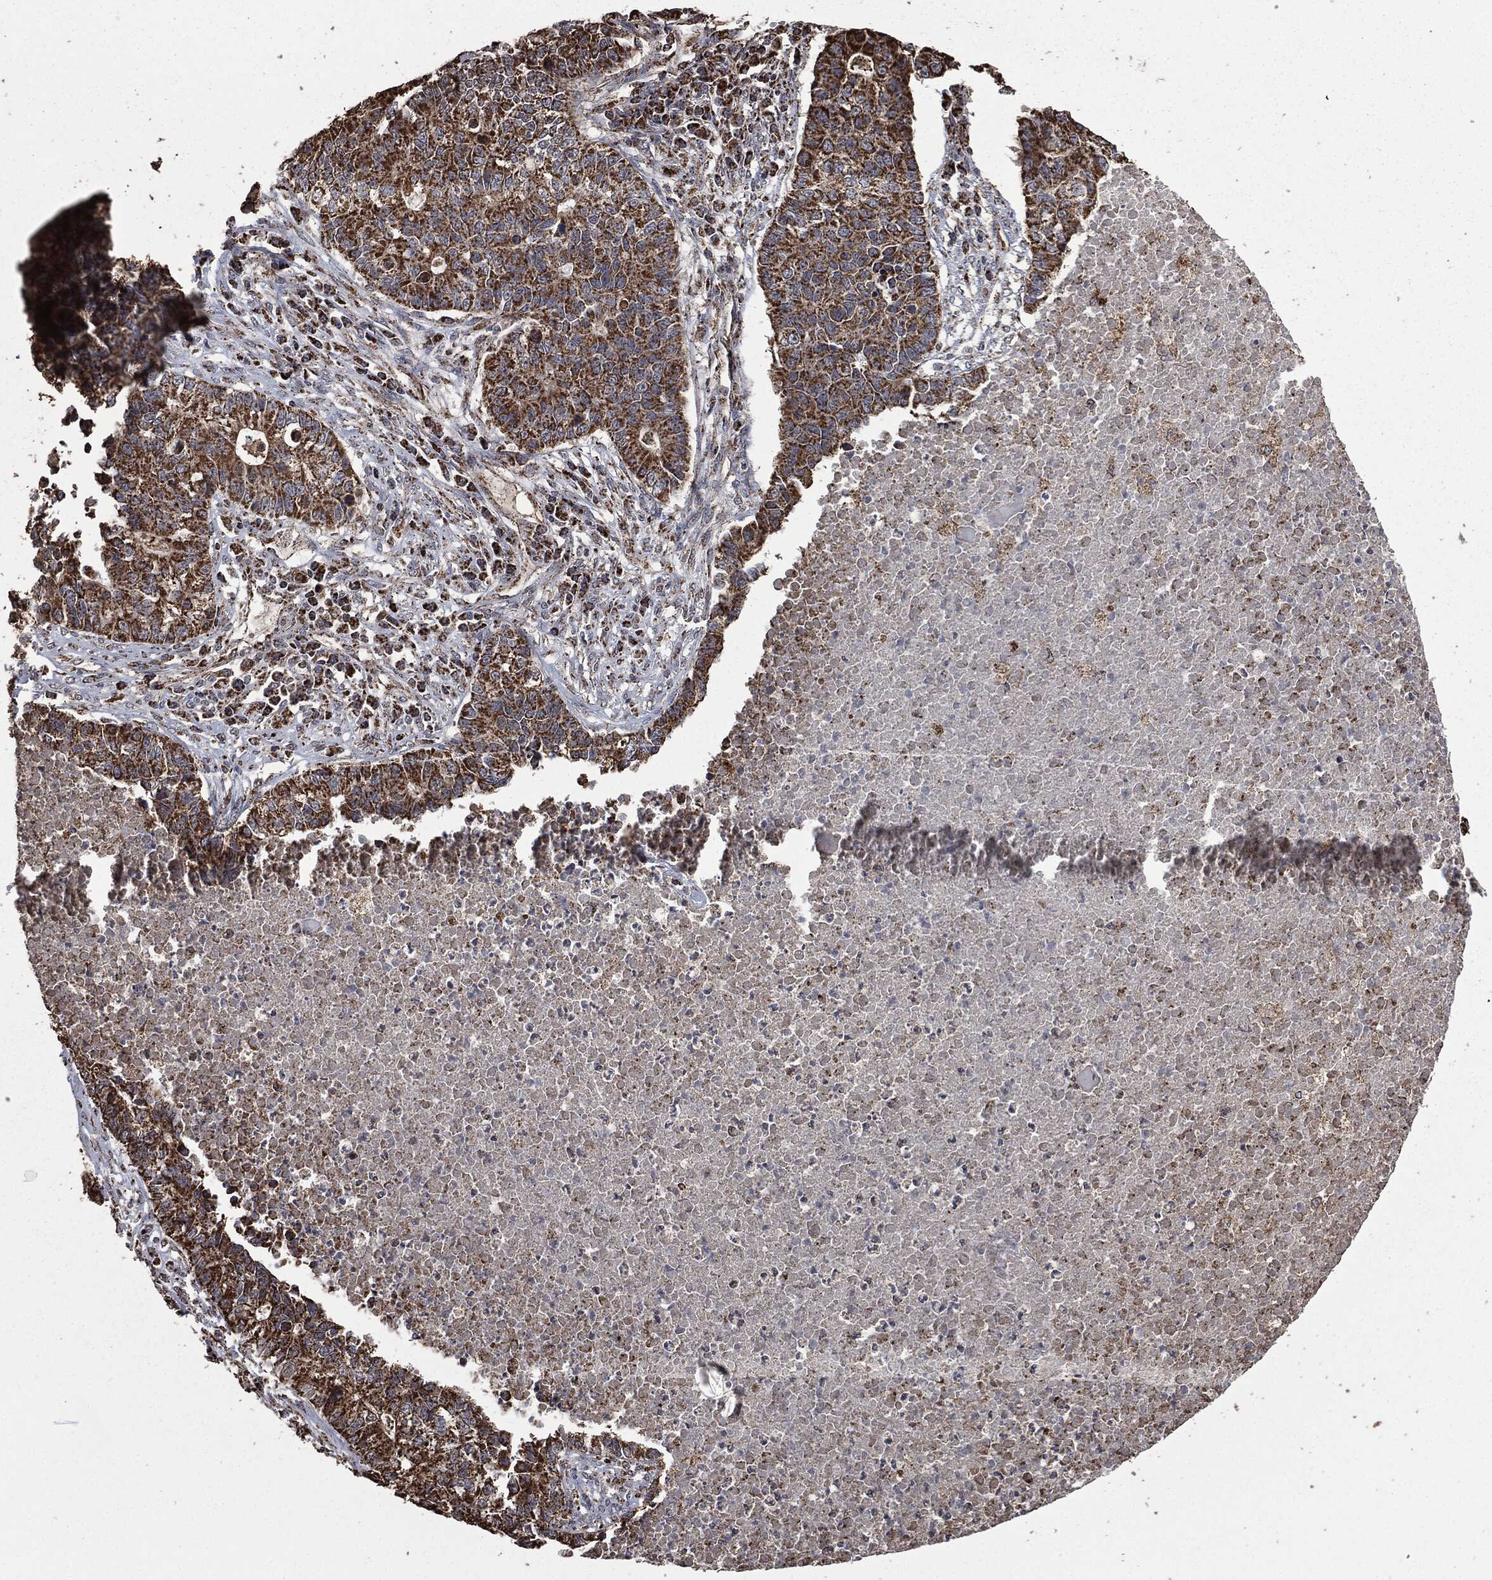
{"staining": {"intensity": "strong", "quantity": ">75%", "location": "cytoplasmic/membranous"}, "tissue": "lung cancer", "cell_type": "Tumor cells", "image_type": "cancer", "snomed": [{"axis": "morphology", "description": "Adenocarcinoma, NOS"}, {"axis": "topography", "description": "Lung"}], "caption": "Protein expression analysis of human lung cancer (adenocarcinoma) reveals strong cytoplasmic/membranous expression in approximately >75% of tumor cells.", "gene": "LIG3", "patient": {"sex": "male", "age": 57}}